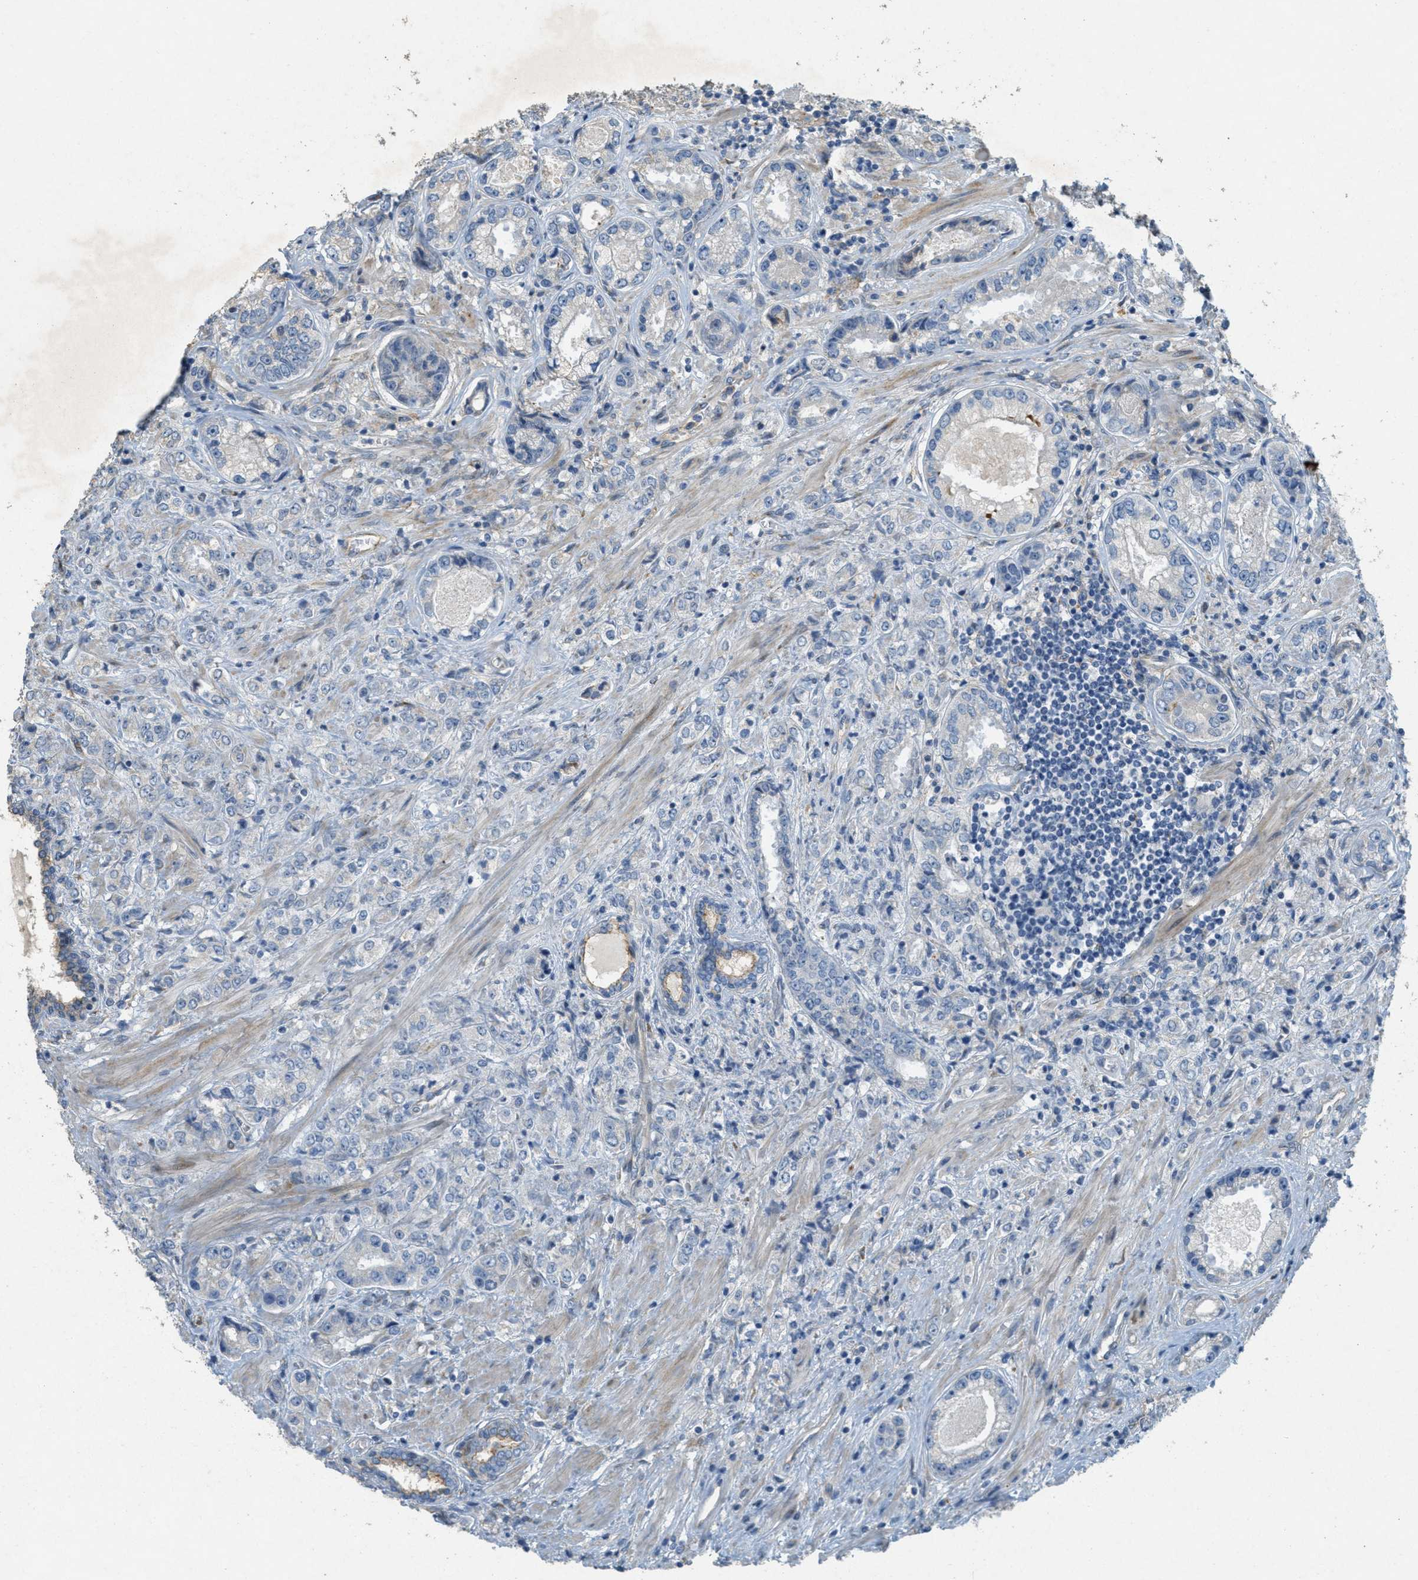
{"staining": {"intensity": "negative", "quantity": "none", "location": "none"}, "tissue": "prostate cancer", "cell_type": "Tumor cells", "image_type": "cancer", "snomed": [{"axis": "morphology", "description": "Adenocarcinoma, High grade"}, {"axis": "topography", "description": "Prostate"}], "caption": "Immunohistochemical staining of high-grade adenocarcinoma (prostate) displays no significant staining in tumor cells.", "gene": "ADCY5", "patient": {"sex": "male", "age": 61}}